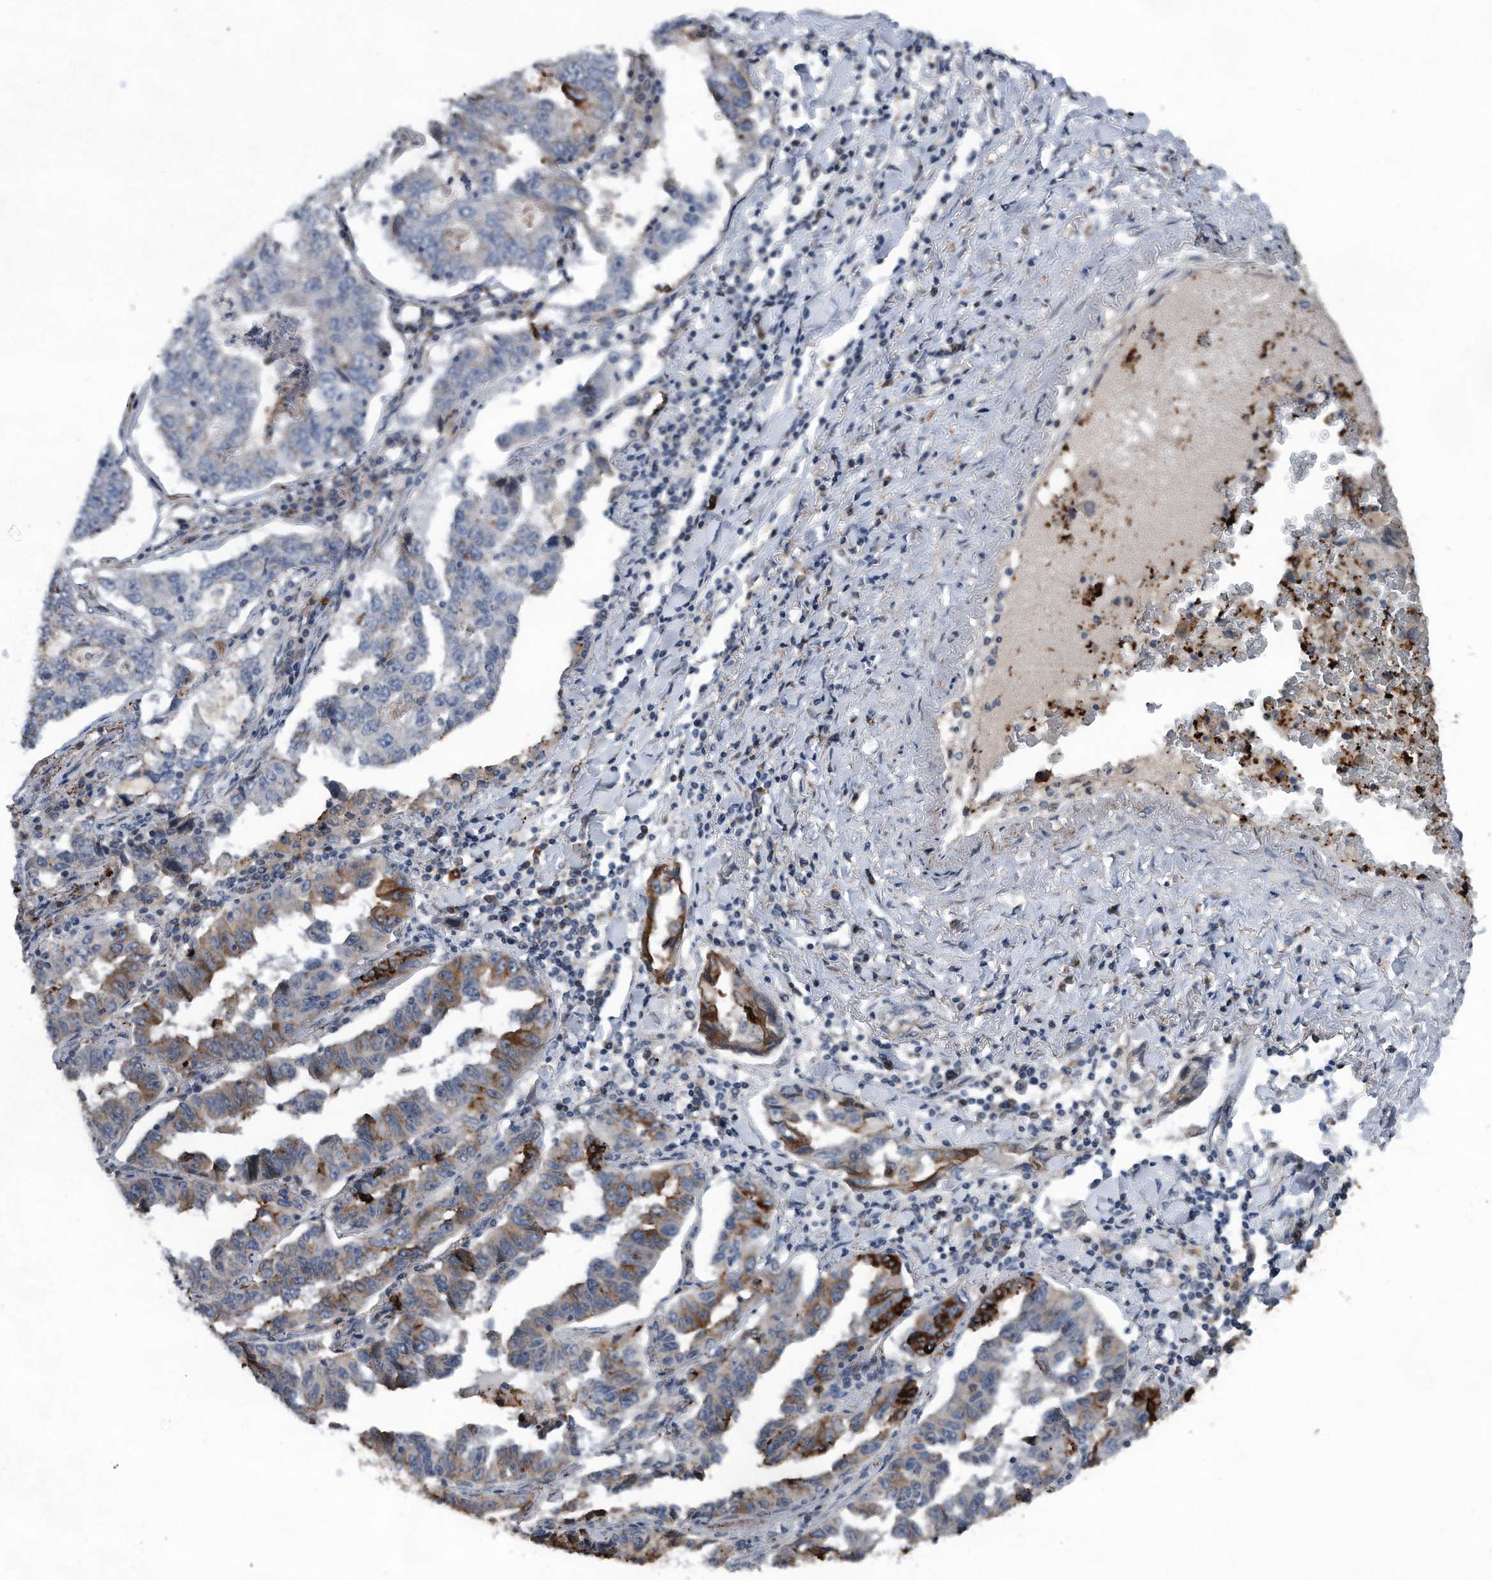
{"staining": {"intensity": "moderate", "quantity": "<25%", "location": "cytoplasmic/membranous"}, "tissue": "lung cancer", "cell_type": "Tumor cells", "image_type": "cancer", "snomed": [{"axis": "morphology", "description": "Adenocarcinoma, NOS"}, {"axis": "topography", "description": "Lung"}], "caption": "The immunohistochemical stain highlights moderate cytoplasmic/membranous staining in tumor cells of lung cancer tissue. Immunohistochemistry stains the protein of interest in brown and the nuclei are stained blue.", "gene": "DST", "patient": {"sex": "female", "age": 51}}